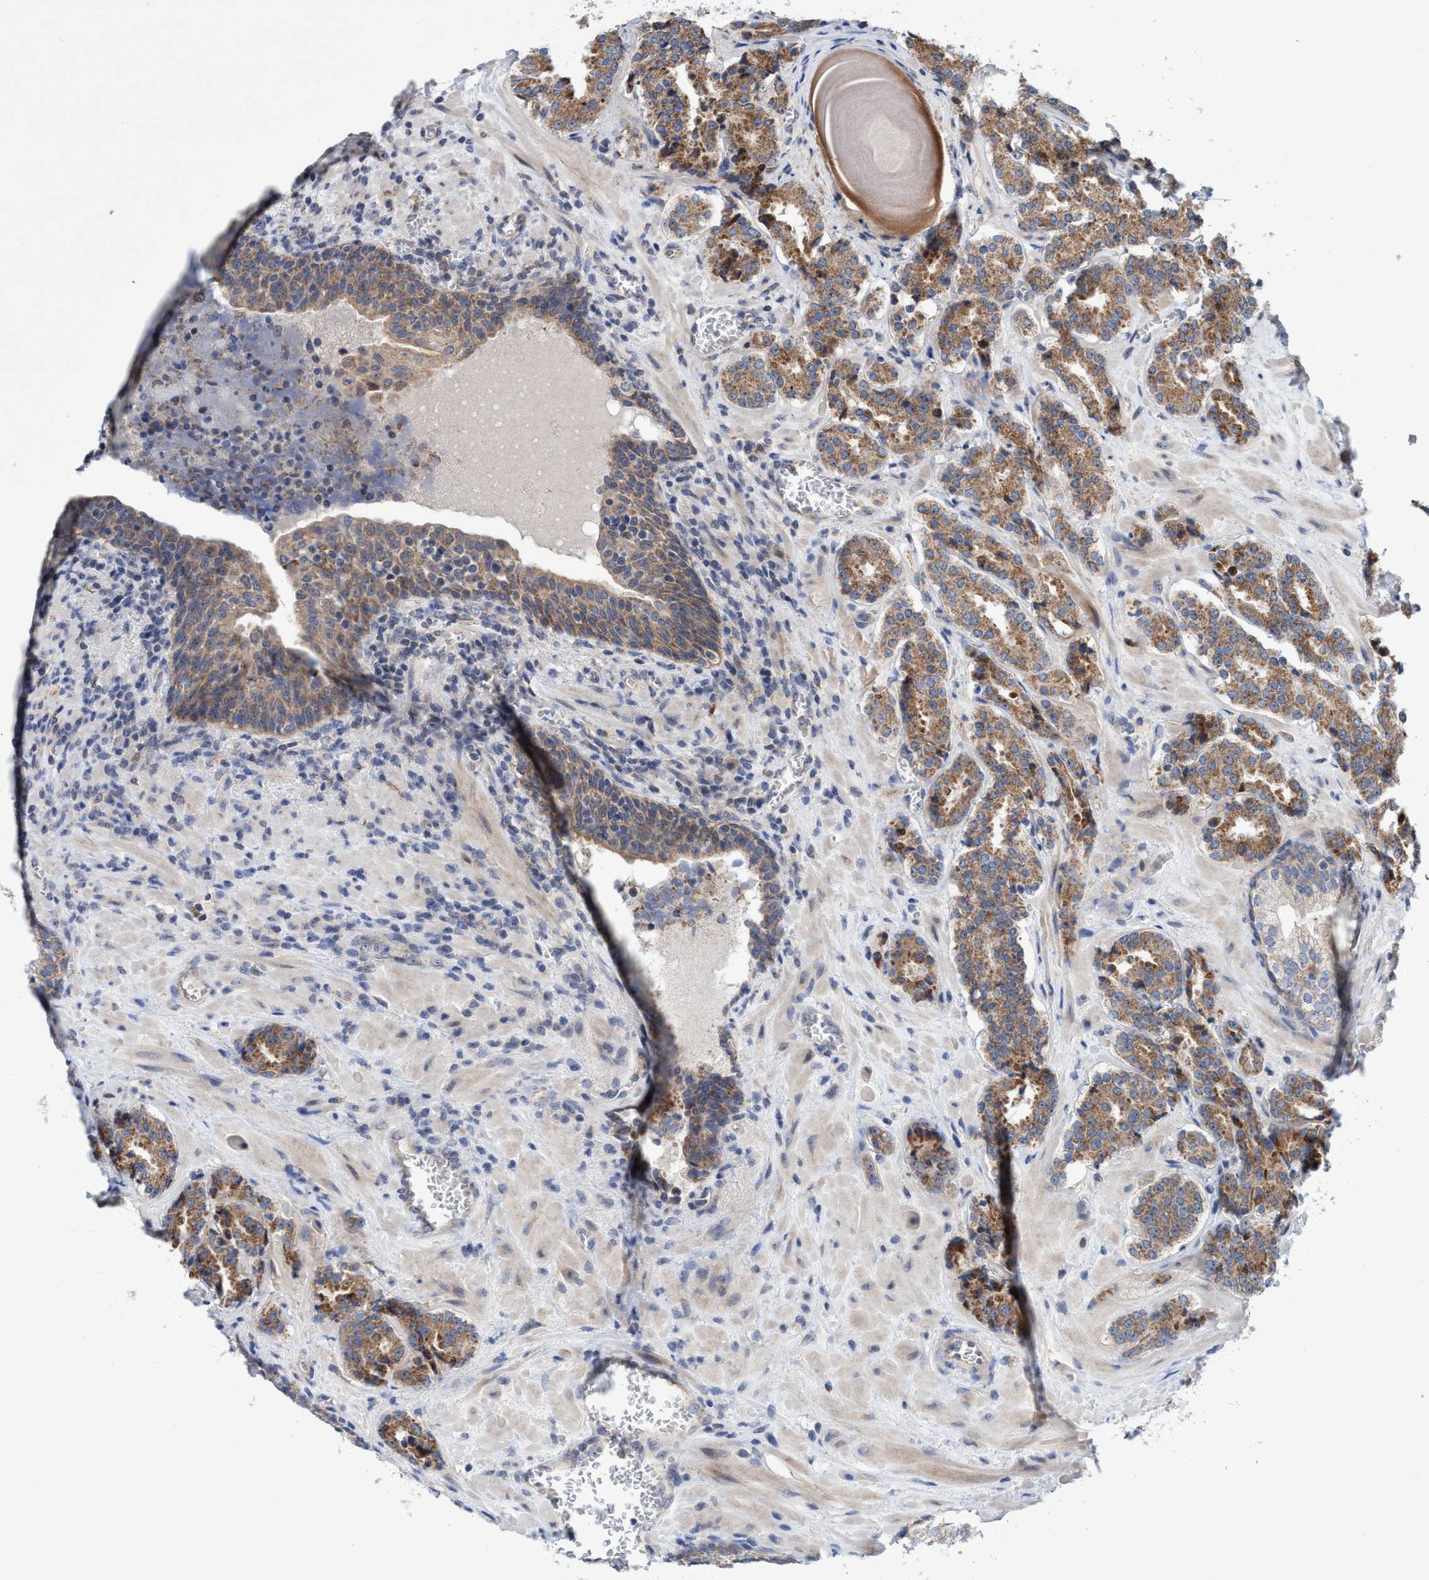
{"staining": {"intensity": "moderate", "quantity": ">75%", "location": "cytoplasmic/membranous"}, "tissue": "prostate cancer", "cell_type": "Tumor cells", "image_type": "cancer", "snomed": [{"axis": "morphology", "description": "Adenocarcinoma, High grade"}, {"axis": "topography", "description": "Prostate"}], "caption": "Immunohistochemistry (IHC) of human prostate cancer shows medium levels of moderate cytoplasmic/membranous expression in about >75% of tumor cells. Nuclei are stained in blue.", "gene": "P2RY14", "patient": {"sex": "male", "age": 60}}